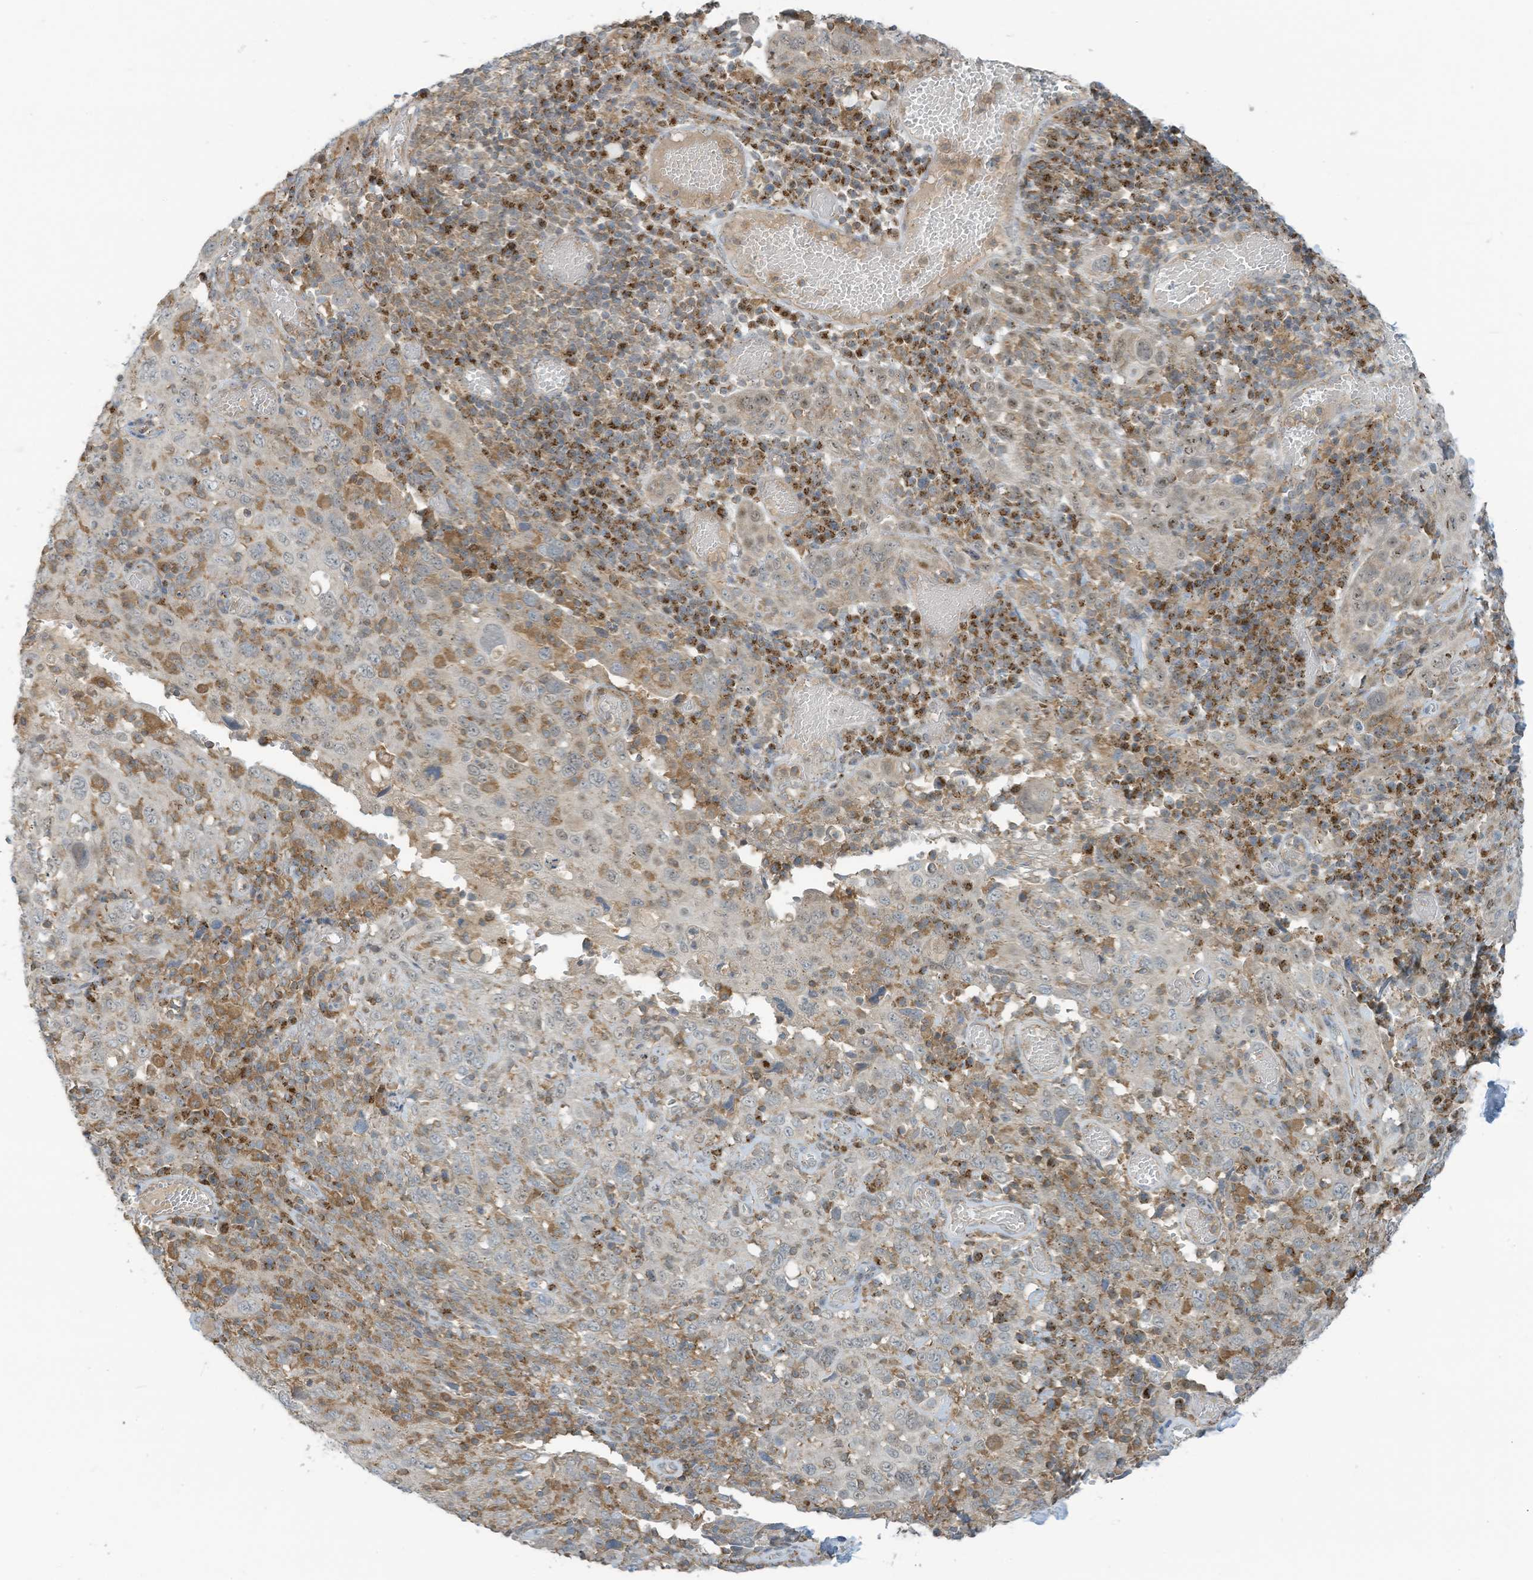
{"staining": {"intensity": "negative", "quantity": "none", "location": "none"}, "tissue": "cervical cancer", "cell_type": "Tumor cells", "image_type": "cancer", "snomed": [{"axis": "morphology", "description": "Squamous cell carcinoma, NOS"}, {"axis": "topography", "description": "Cervix"}], "caption": "Immunohistochemistry (IHC) histopathology image of neoplastic tissue: human cervical cancer stained with DAB (3,3'-diaminobenzidine) reveals no significant protein expression in tumor cells. (DAB (3,3'-diaminobenzidine) immunohistochemistry (IHC), high magnification).", "gene": "PARVG", "patient": {"sex": "female", "age": 46}}